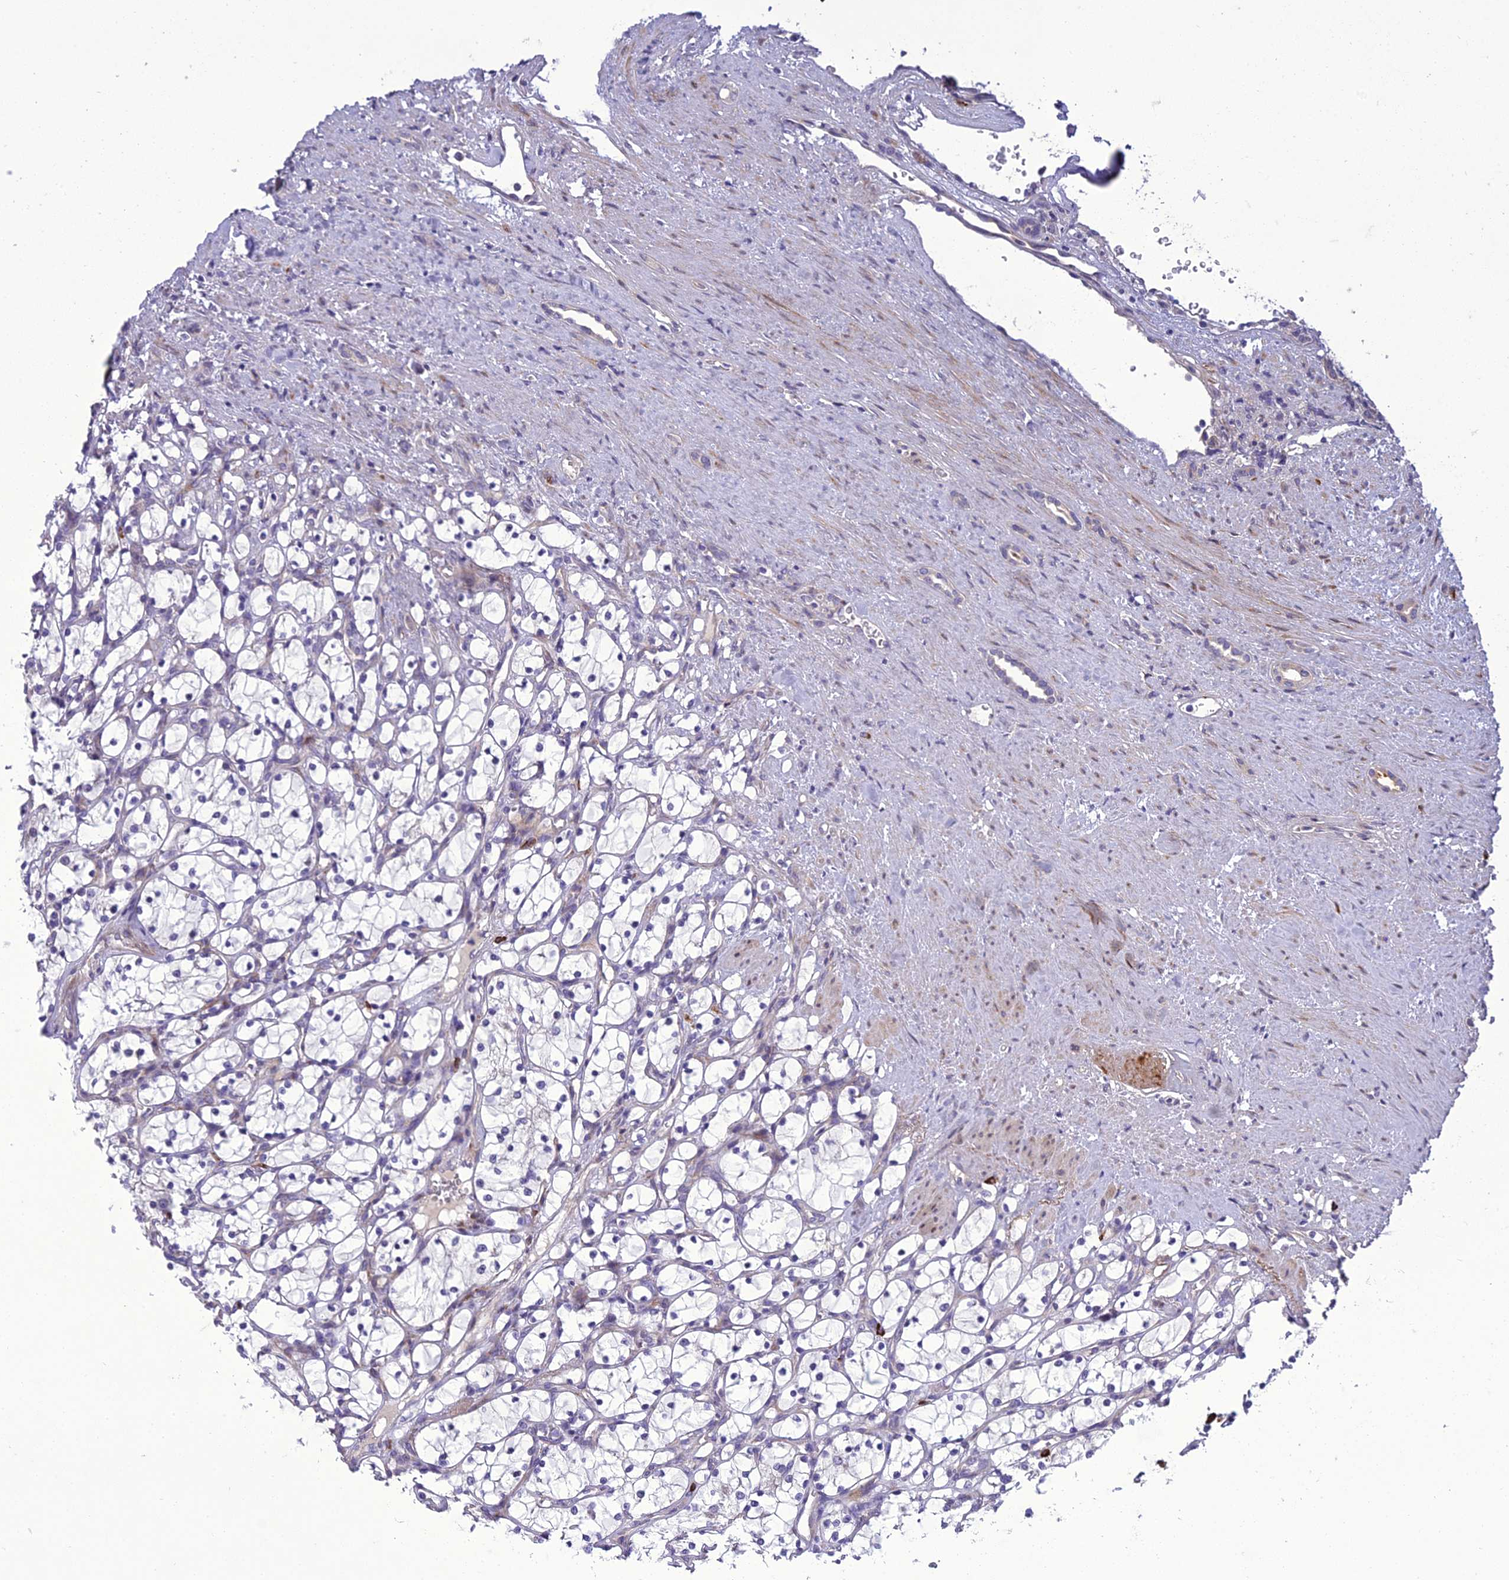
{"staining": {"intensity": "negative", "quantity": "none", "location": "none"}, "tissue": "renal cancer", "cell_type": "Tumor cells", "image_type": "cancer", "snomed": [{"axis": "morphology", "description": "Adenocarcinoma, NOS"}, {"axis": "topography", "description": "Kidney"}], "caption": "Tumor cells show no significant protein positivity in adenocarcinoma (renal). The staining was performed using DAB to visualize the protein expression in brown, while the nuclei were stained in blue with hematoxylin (Magnification: 20x).", "gene": "ADIPOR2", "patient": {"sex": "female", "age": 69}}